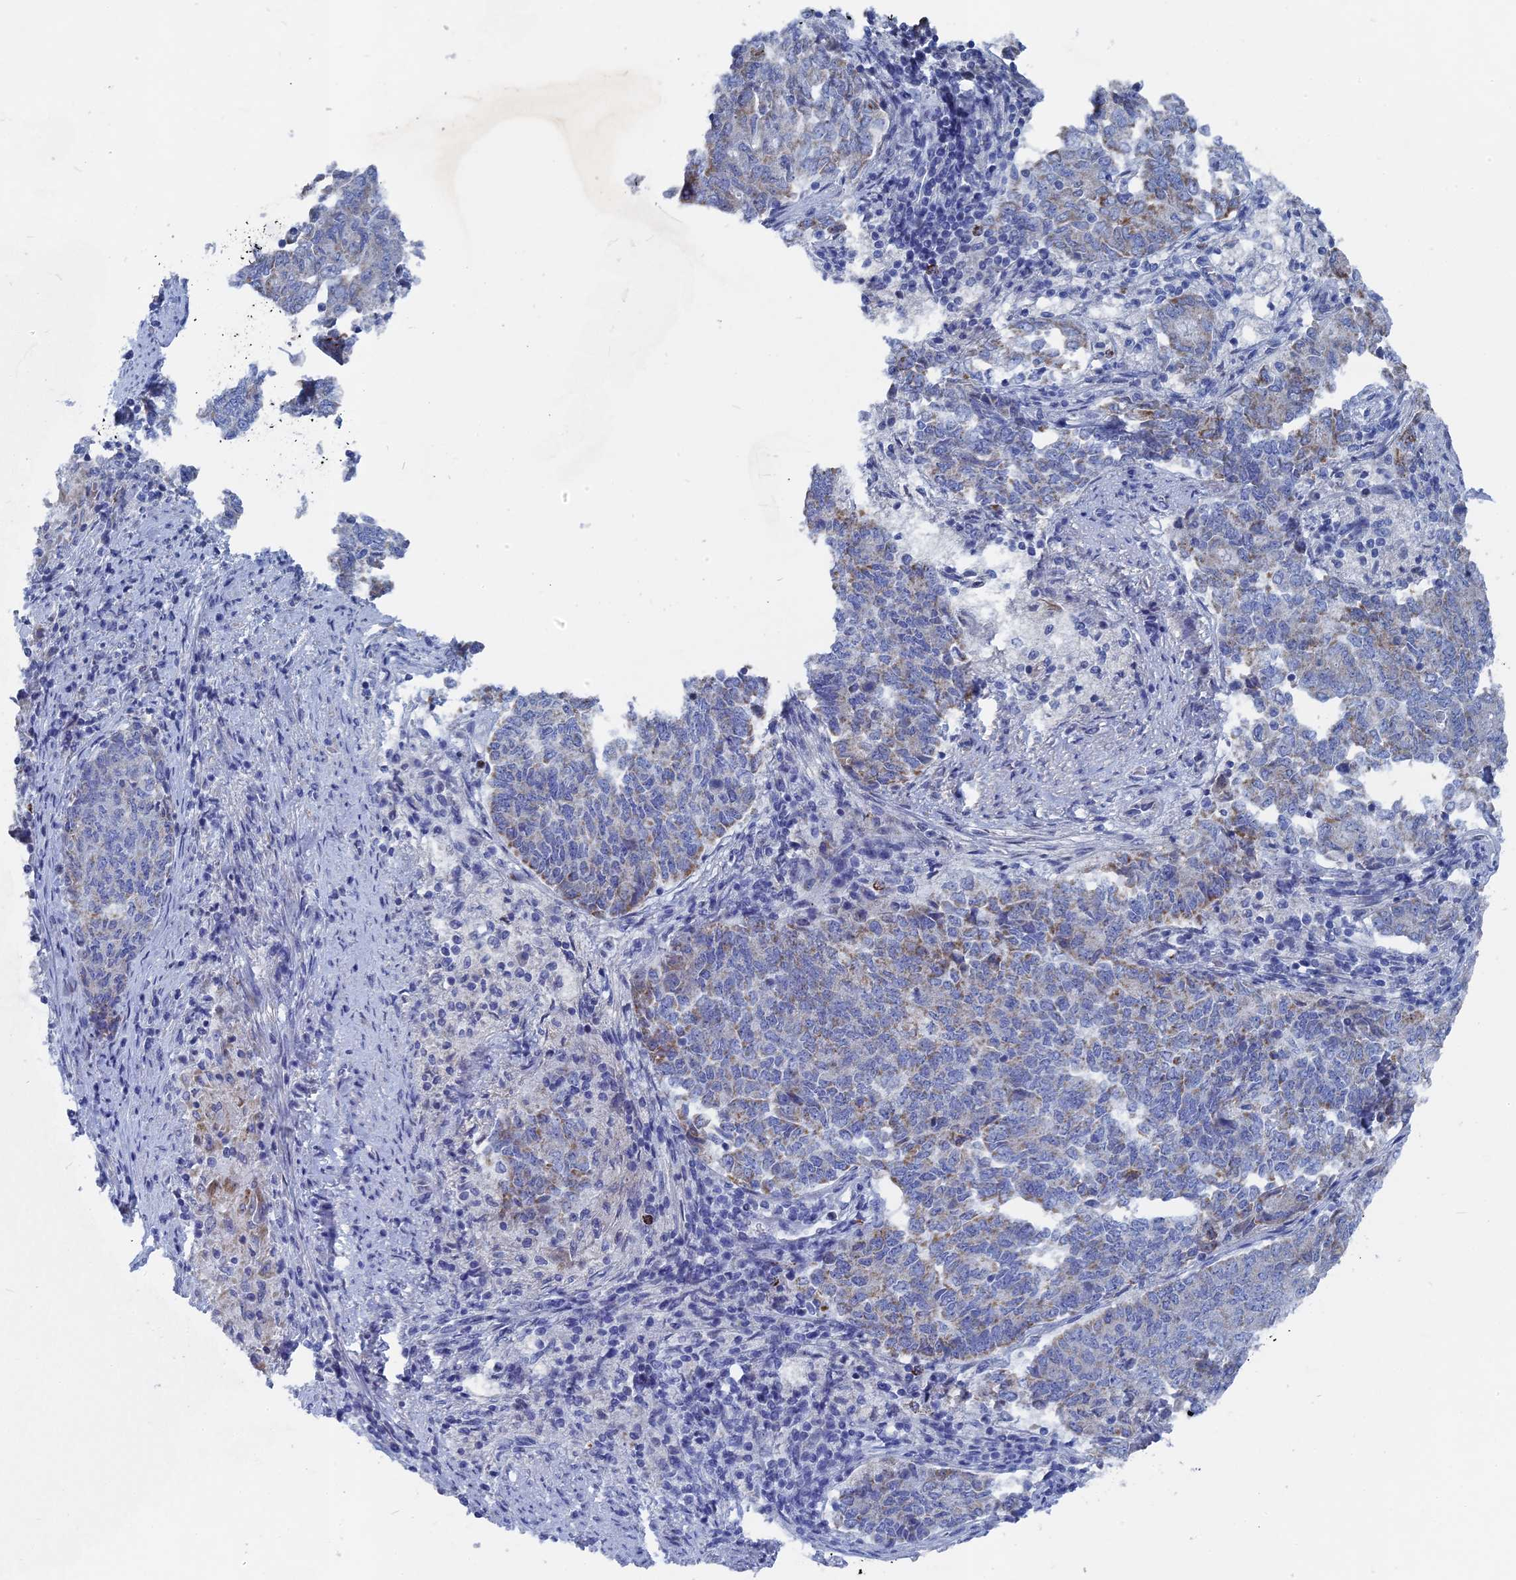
{"staining": {"intensity": "weak", "quantity": "<25%", "location": "cytoplasmic/membranous"}, "tissue": "endometrial cancer", "cell_type": "Tumor cells", "image_type": "cancer", "snomed": [{"axis": "morphology", "description": "Adenocarcinoma, NOS"}, {"axis": "topography", "description": "Endometrium"}], "caption": "The histopathology image displays no significant positivity in tumor cells of endometrial adenocarcinoma.", "gene": "HIGD1A", "patient": {"sex": "female", "age": 80}}